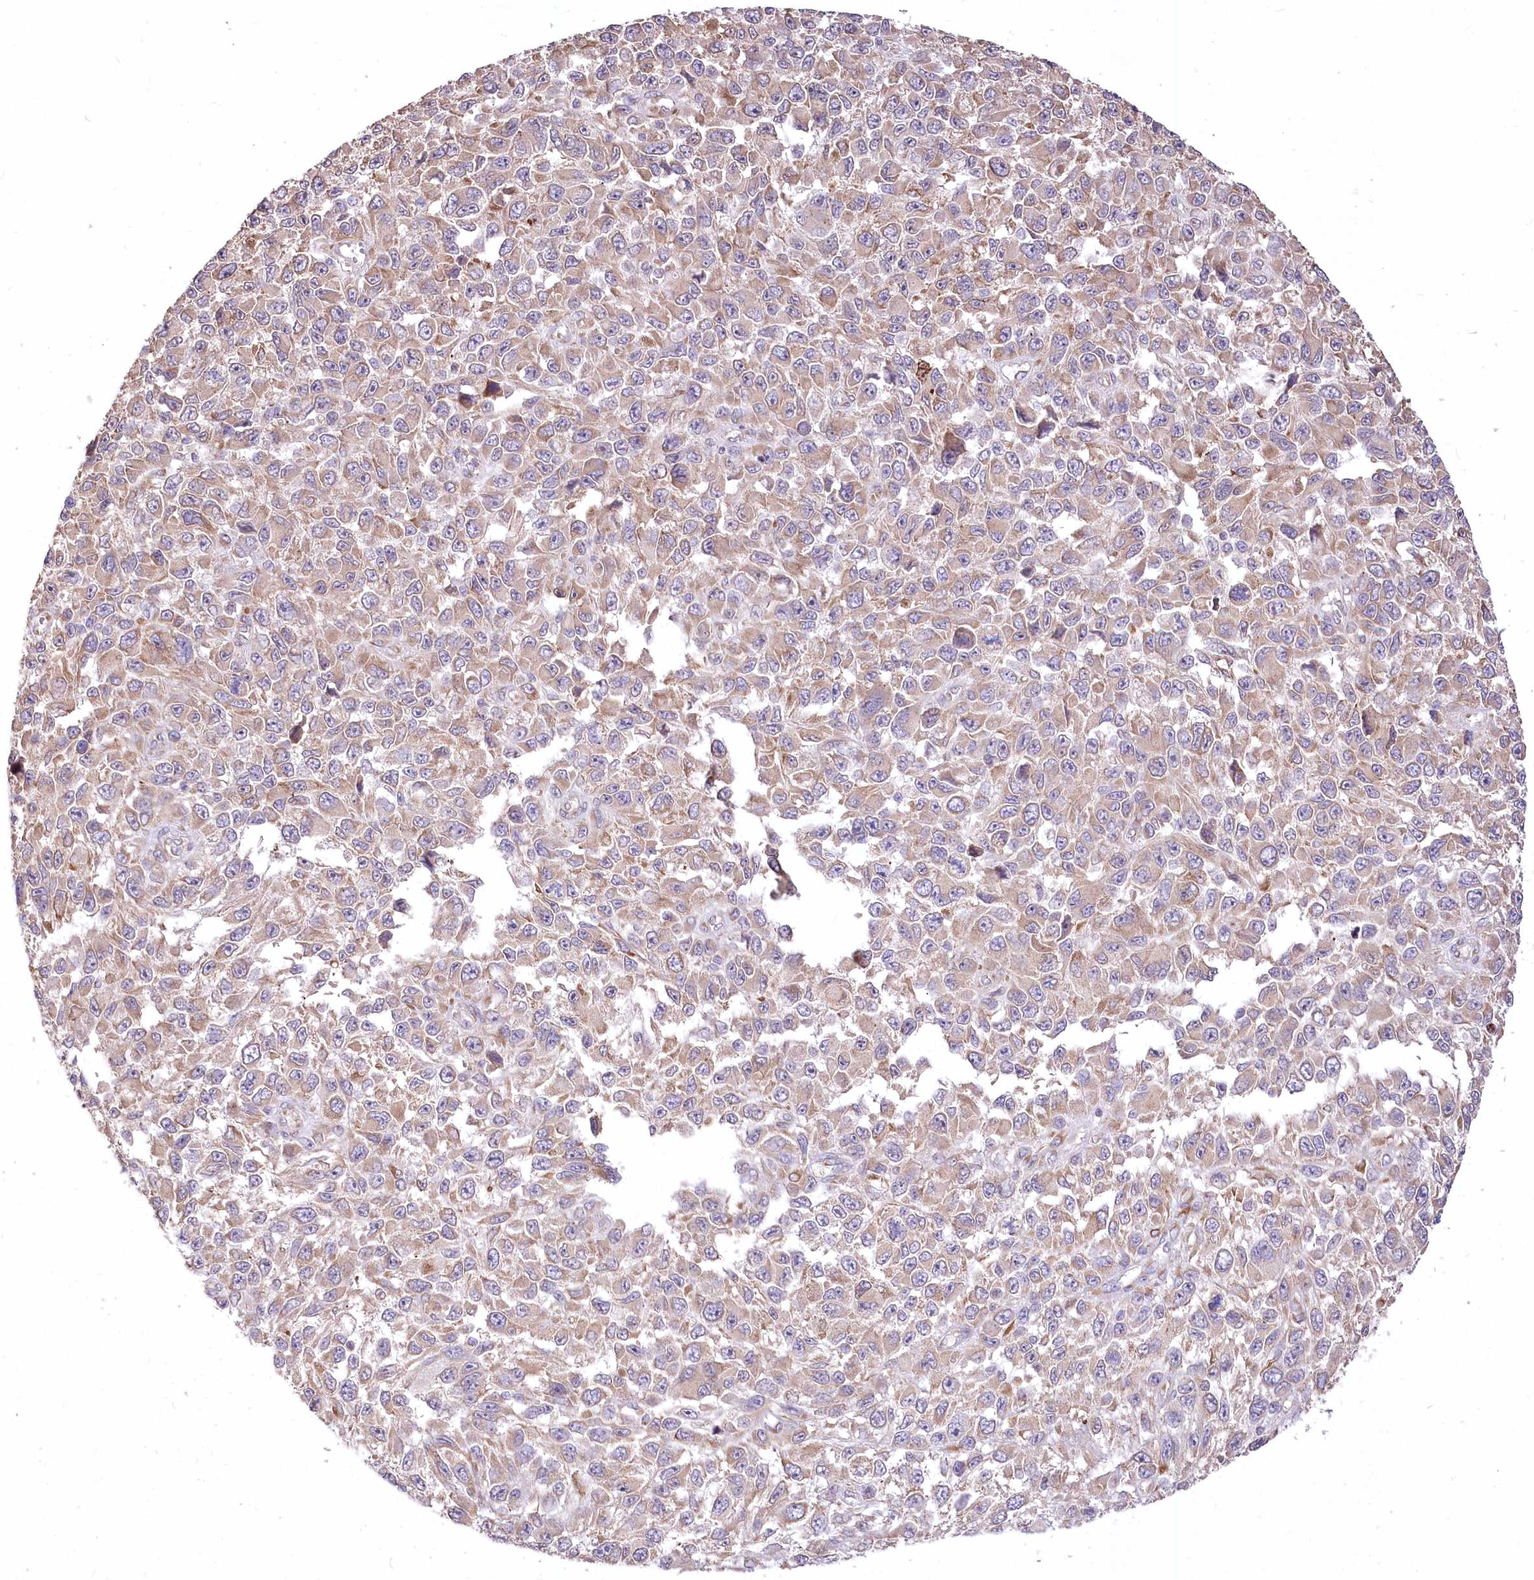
{"staining": {"intensity": "moderate", "quantity": ">75%", "location": "cytoplasmic/membranous"}, "tissue": "melanoma", "cell_type": "Tumor cells", "image_type": "cancer", "snomed": [{"axis": "morphology", "description": "Malignant melanoma, NOS"}, {"axis": "topography", "description": "Skin"}], "caption": "The histopathology image reveals staining of melanoma, revealing moderate cytoplasmic/membranous protein expression (brown color) within tumor cells. (DAB IHC, brown staining for protein, blue staining for nuclei).", "gene": "STT3B", "patient": {"sex": "female", "age": 96}}